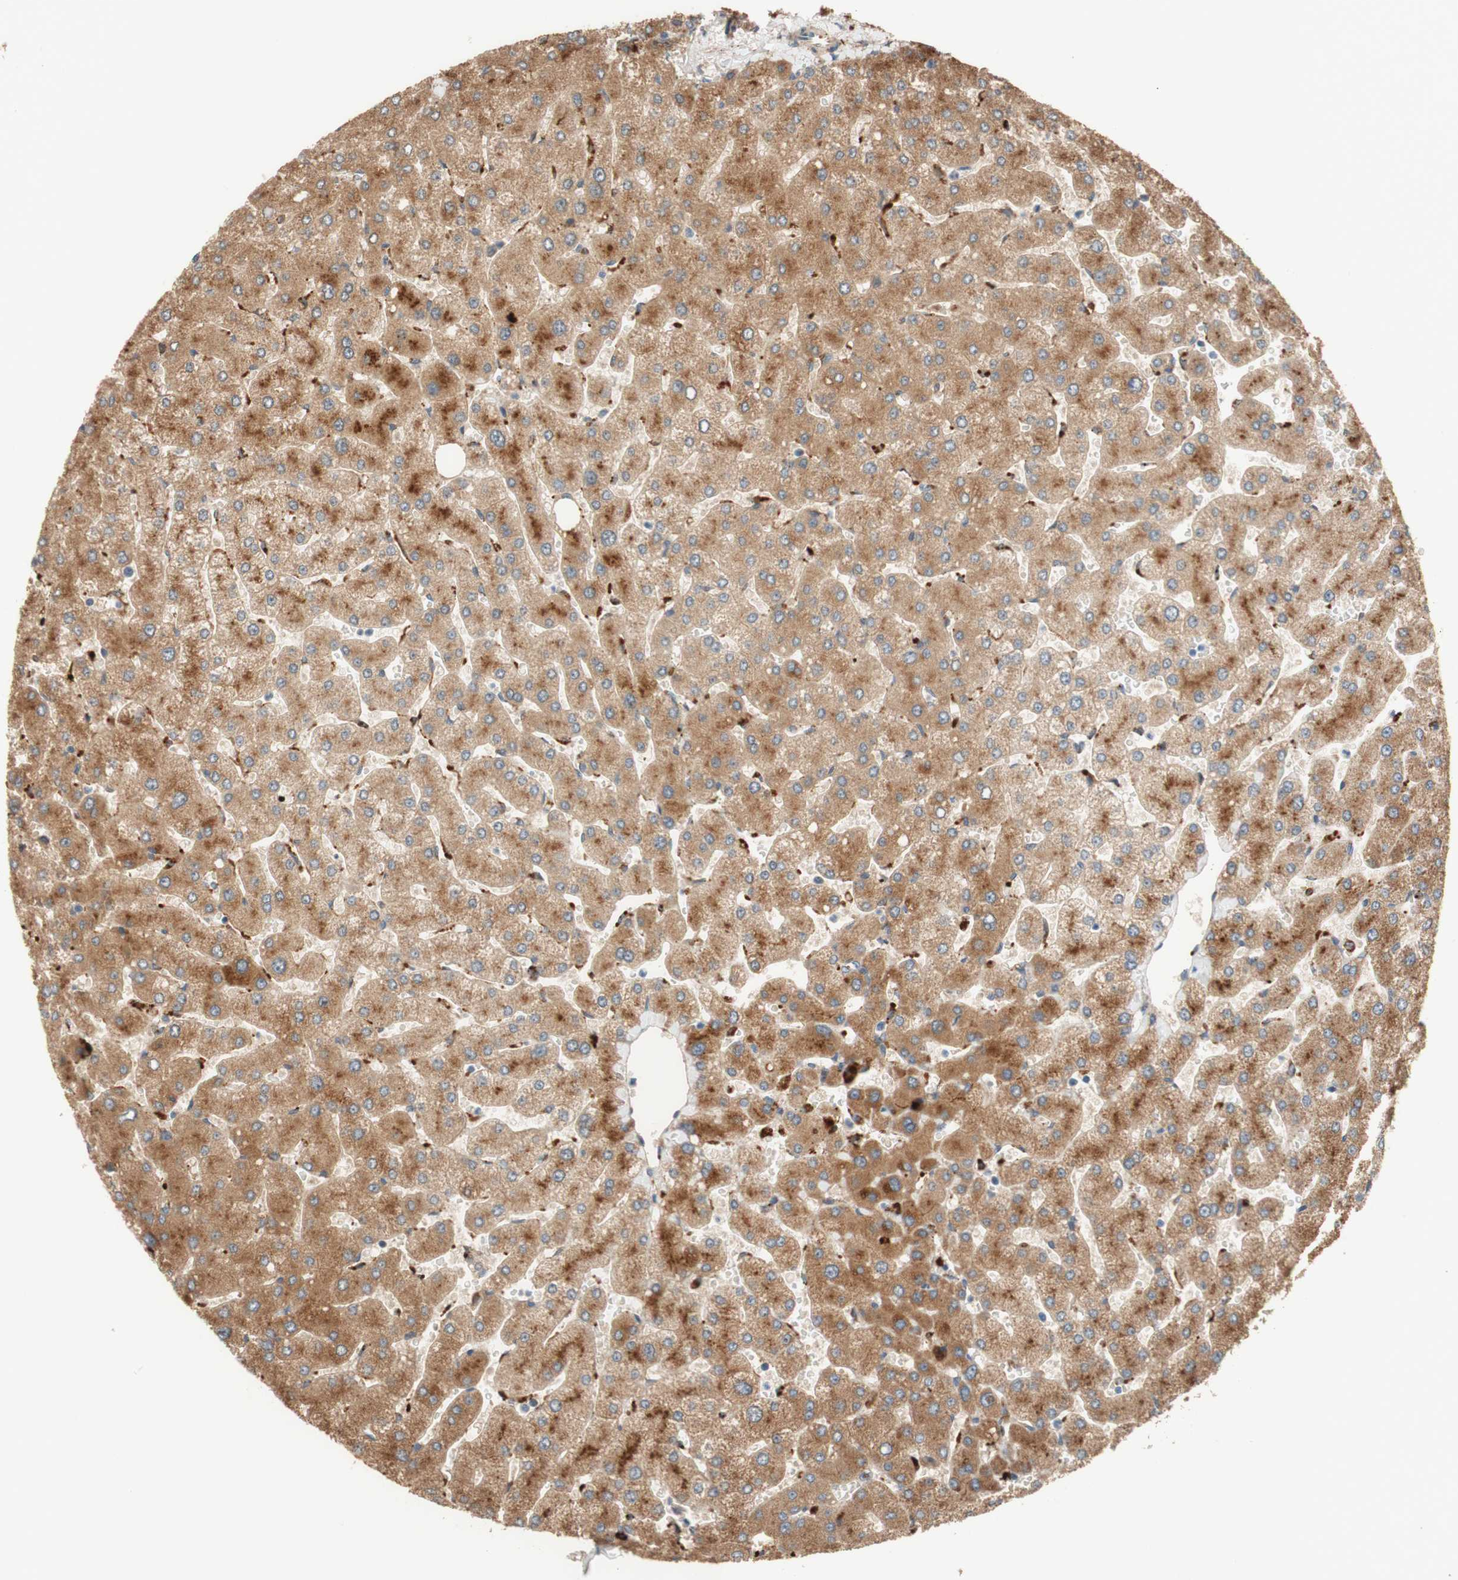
{"staining": {"intensity": "negative", "quantity": "none", "location": "none"}, "tissue": "liver", "cell_type": "Cholangiocytes", "image_type": "normal", "snomed": [{"axis": "morphology", "description": "Normal tissue, NOS"}, {"axis": "topography", "description": "Liver"}], "caption": "High power microscopy histopathology image of an immunohistochemistry image of benign liver, revealing no significant staining in cholangiocytes.", "gene": "PTPN21", "patient": {"sex": "male", "age": 55}}